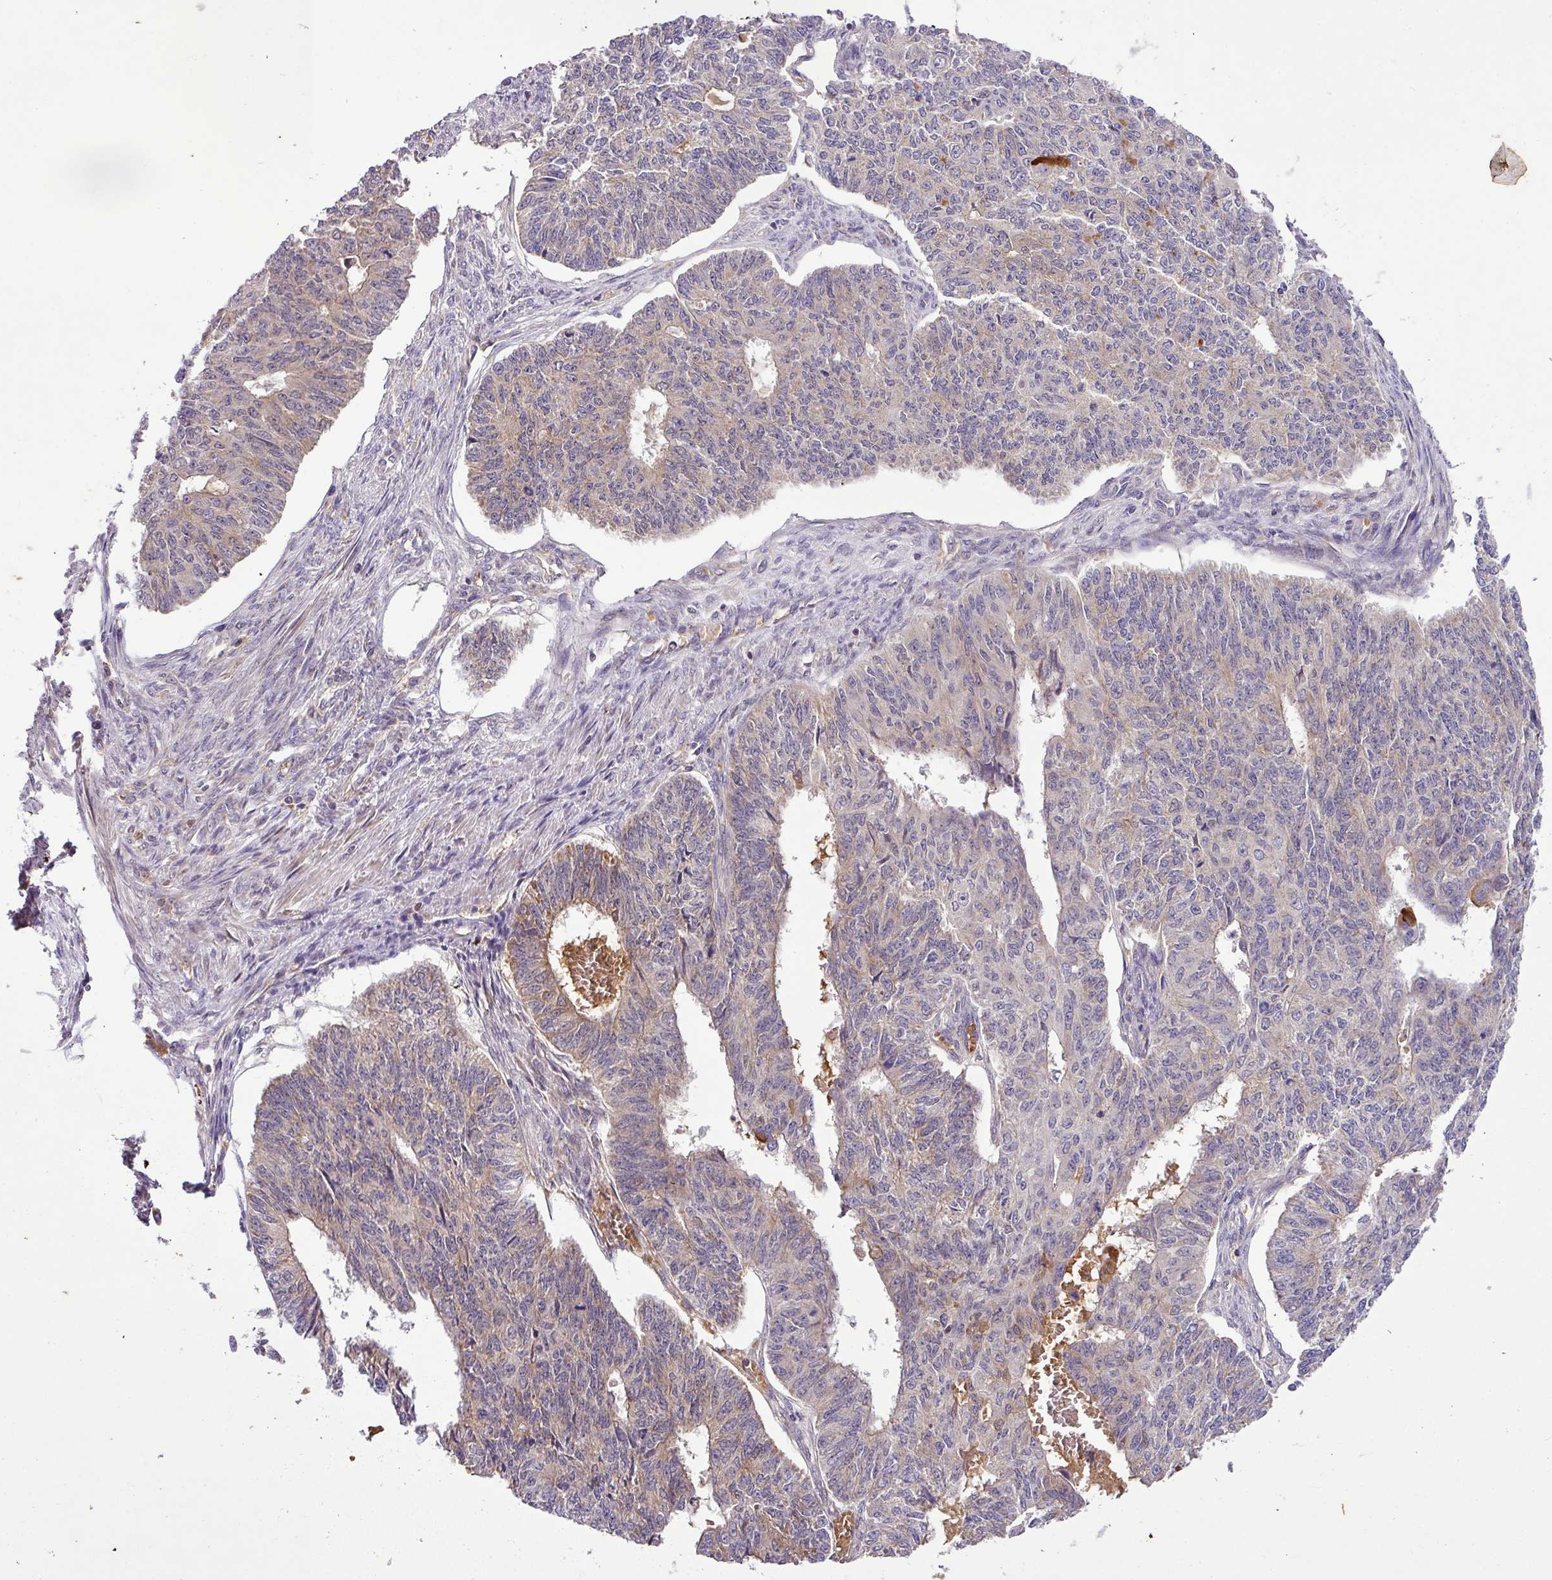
{"staining": {"intensity": "weak", "quantity": "25%-75%", "location": "cytoplasmic/membranous"}, "tissue": "endometrial cancer", "cell_type": "Tumor cells", "image_type": "cancer", "snomed": [{"axis": "morphology", "description": "Adenocarcinoma, NOS"}, {"axis": "topography", "description": "Endometrium"}], "caption": "Endometrial adenocarcinoma tissue displays weak cytoplasmic/membranous staining in approximately 25%-75% of tumor cells, visualized by immunohistochemistry.", "gene": "ZNF513", "patient": {"sex": "female", "age": 32}}